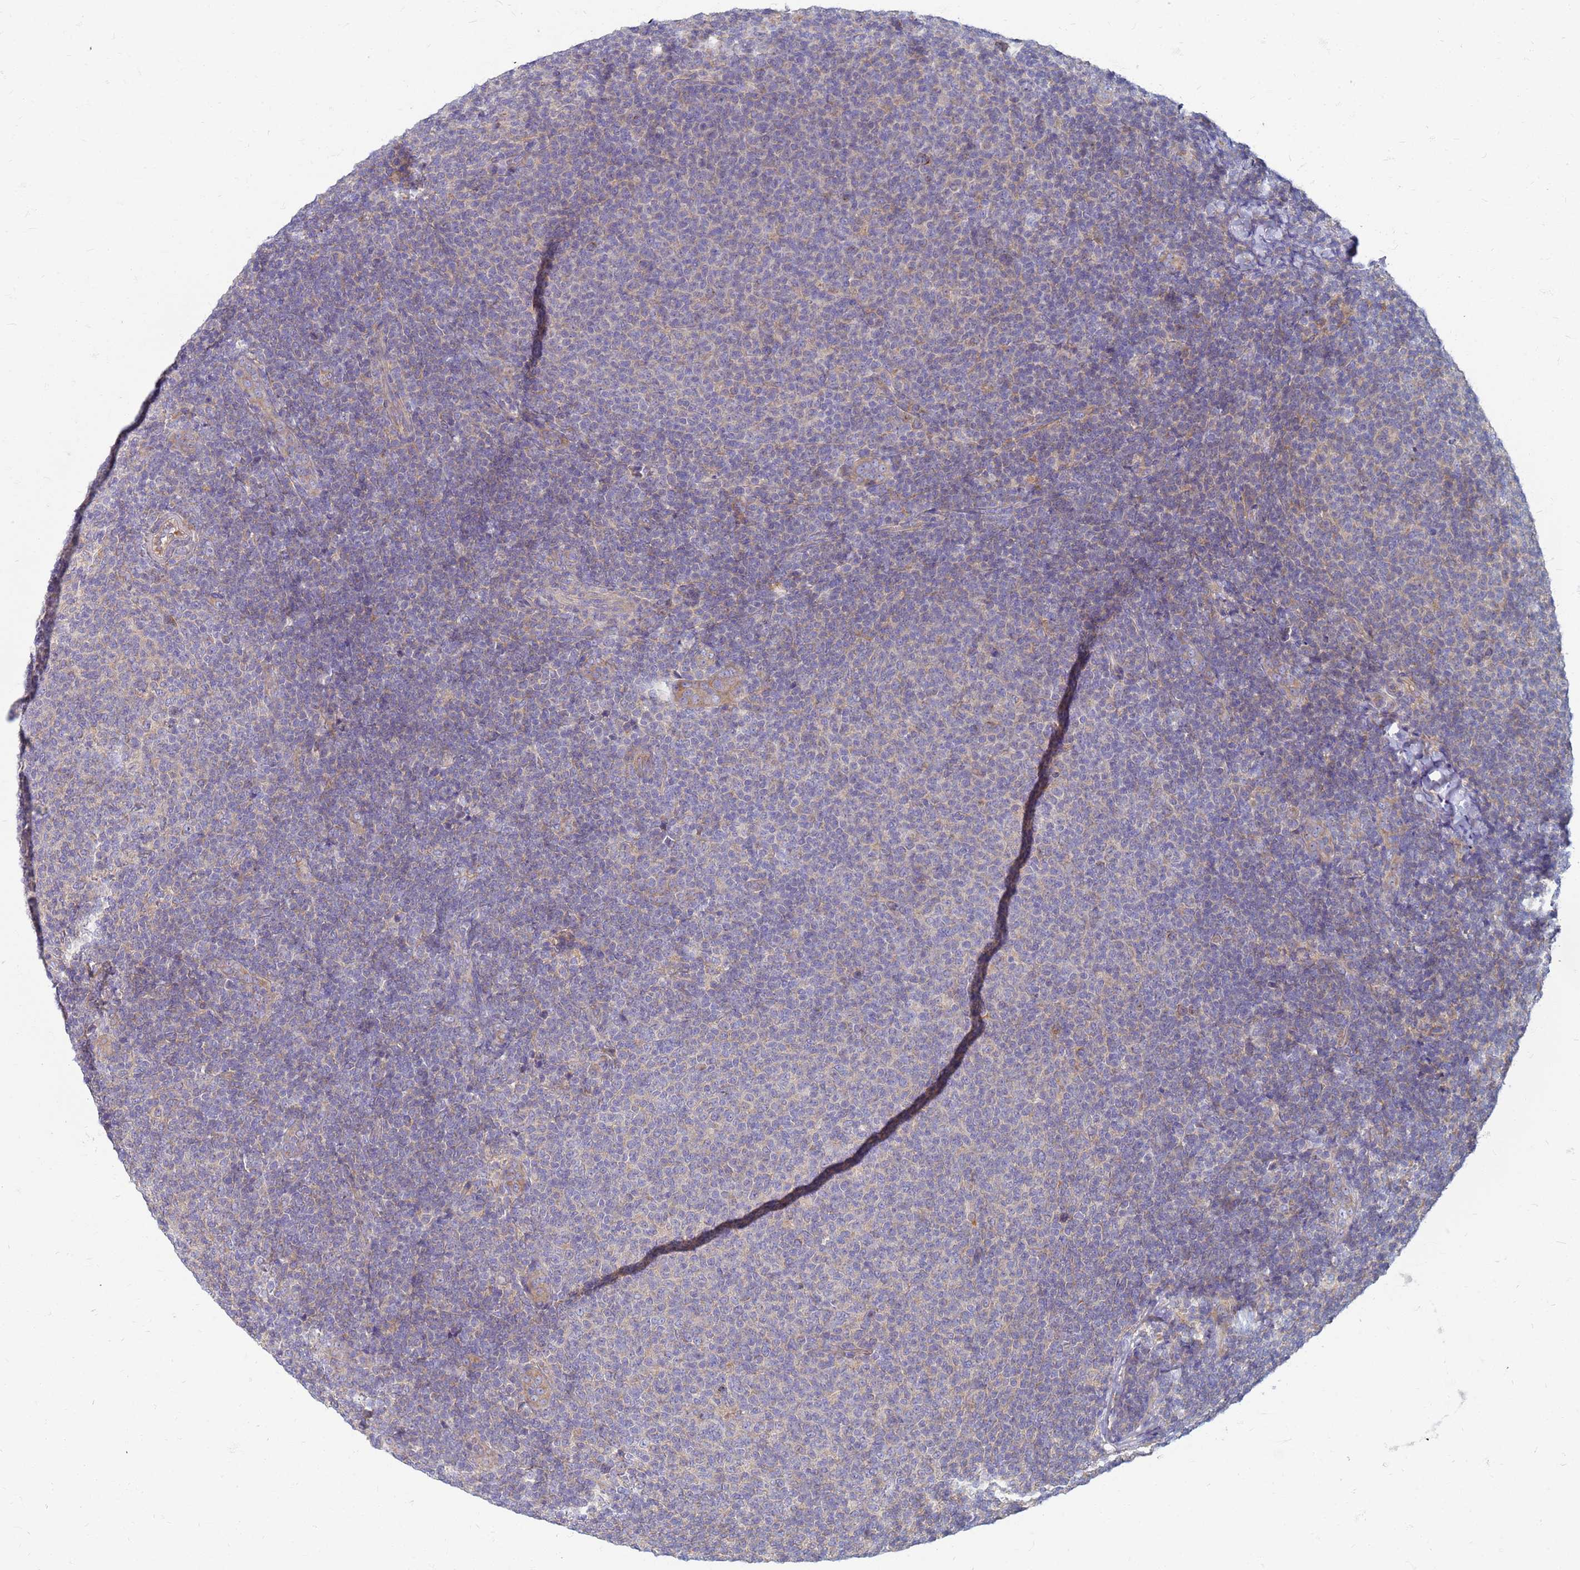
{"staining": {"intensity": "negative", "quantity": "none", "location": "none"}, "tissue": "lymphoma", "cell_type": "Tumor cells", "image_type": "cancer", "snomed": [{"axis": "morphology", "description": "Malignant lymphoma, non-Hodgkin's type, Low grade"}, {"axis": "topography", "description": "Lymph node"}], "caption": "DAB immunohistochemical staining of human lymphoma reveals no significant positivity in tumor cells.", "gene": "EEA1", "patient": {"sex": "male", "age": 66}}